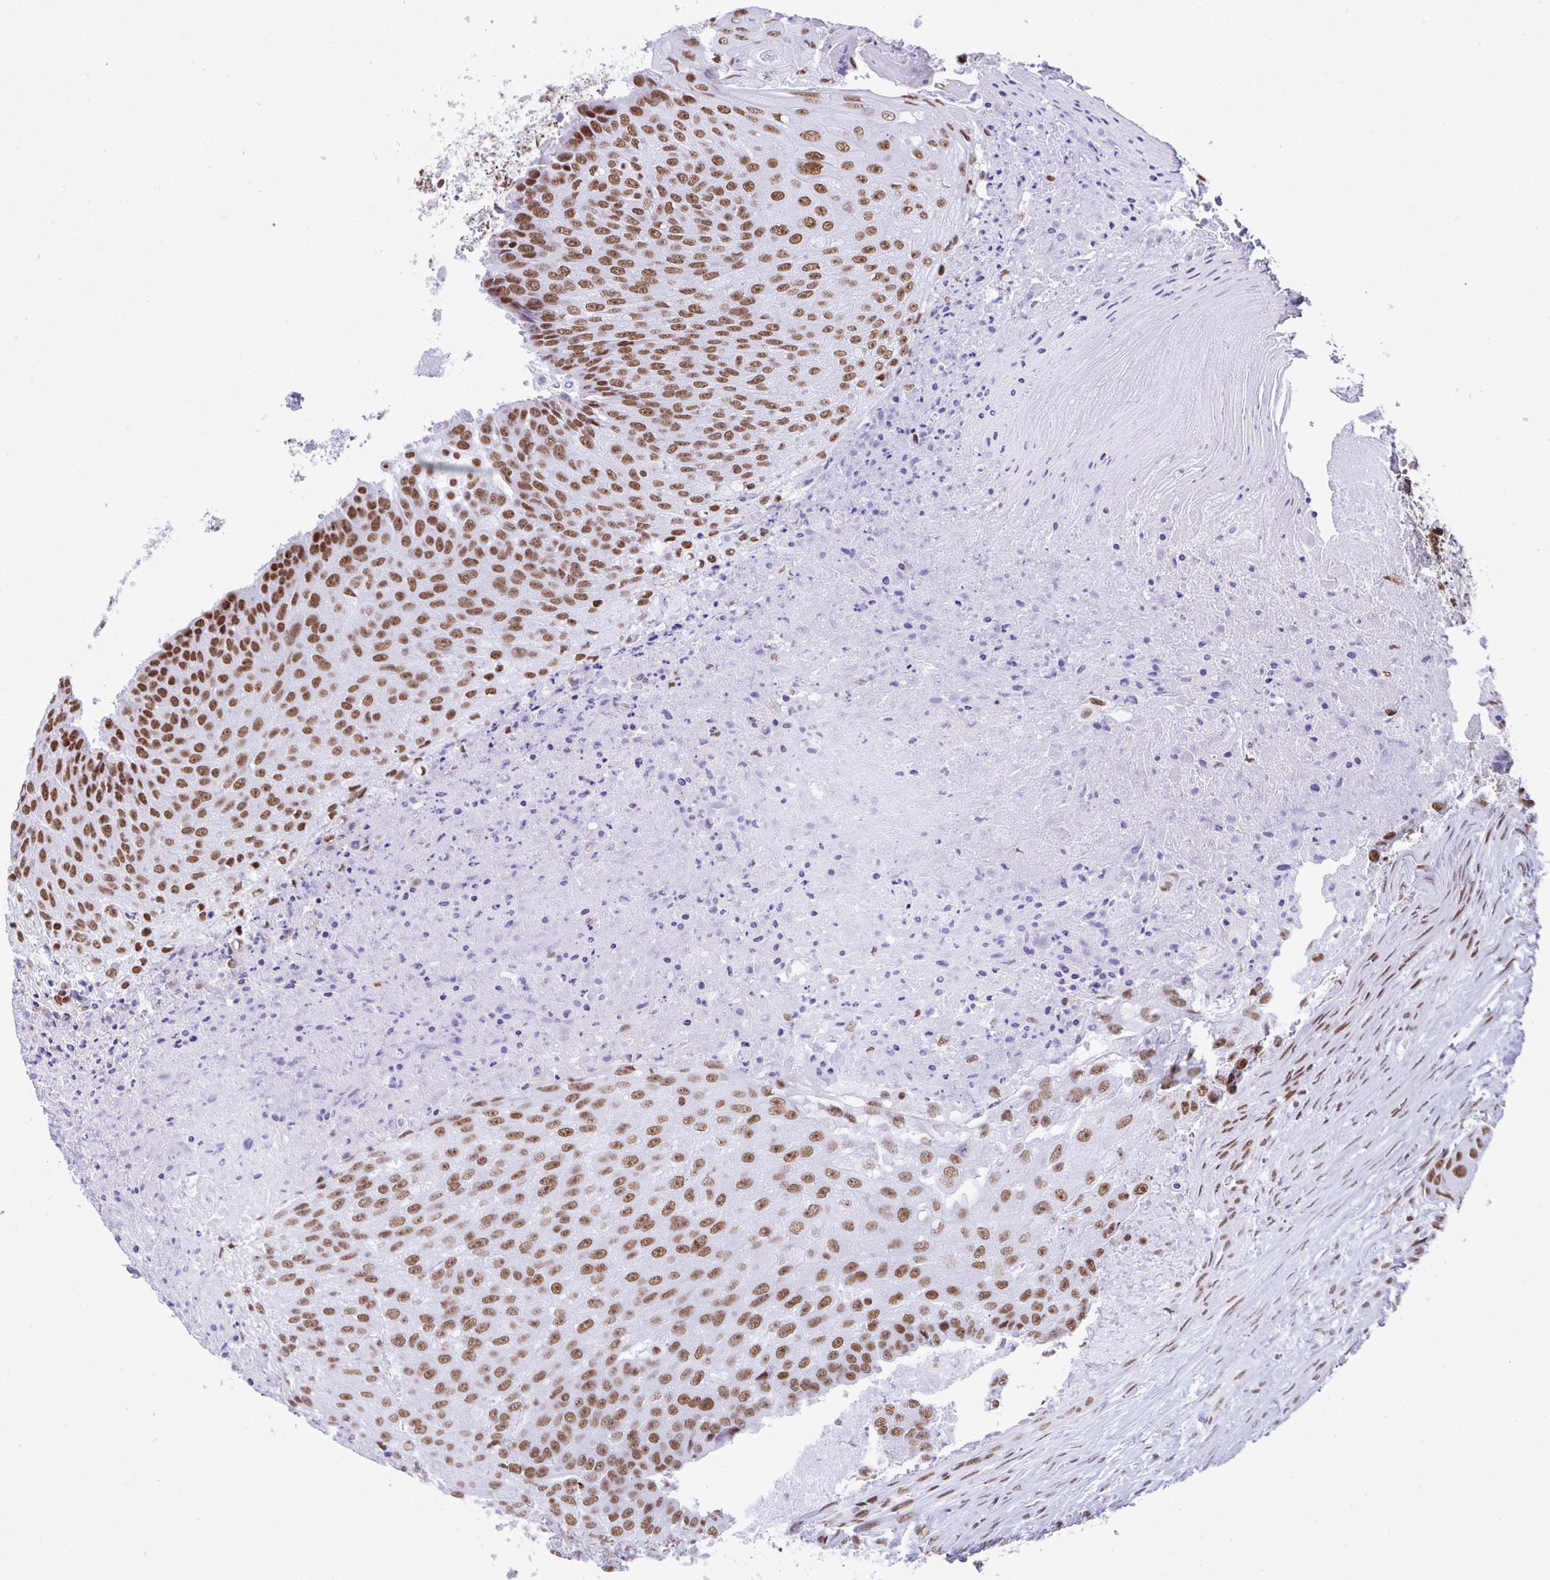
{"staining": {"intensity": "moderate", "quantity": ">75%", "location": "nuclear"}, "tissue": "urothelial cancer", "cell_type": "Tumor cells", "image_type": "cancer", "snomed": [{"axis": "morphology", "description": "Urothelial carcinoma, High grade"}, {"axis": "topography", "description": "Urinary bladder"}], "caption": "A histopathology image showing moderate nuclear staining in approximately >75% of tumor cells in urothelial carcinoma (high-grade), as visualized by brown immunohistochemical staining.", "gene": "DDX52", "patient": {"sex": "female", "age": 63}}